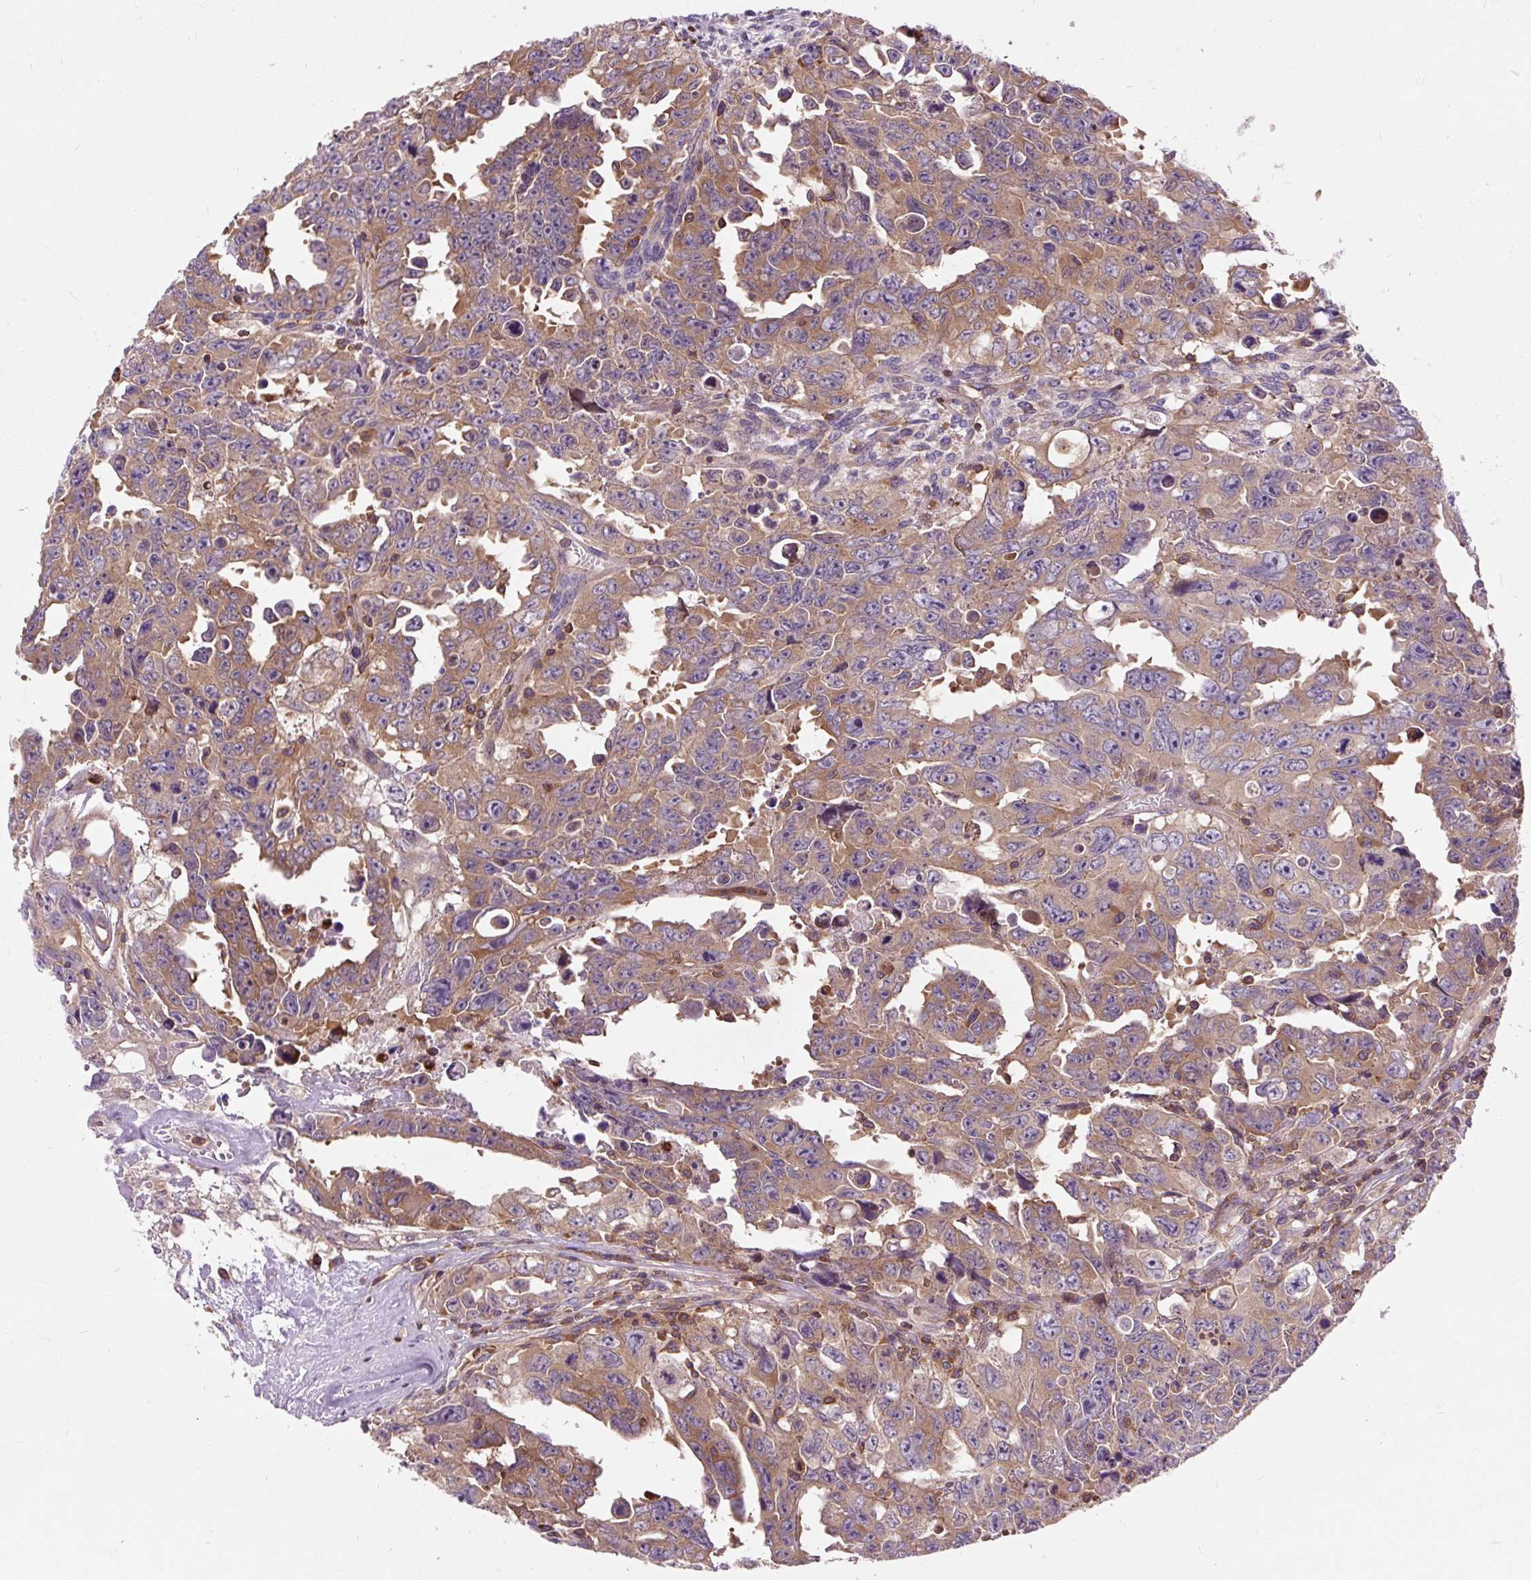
{"staining": {"intensity": "moderate", "quantity": ">75%", "location": "cytoplasmic/membranous"}, "tissue": "testis cancer", "cell_type": "Tumor cells", "image_type": "cancer", "snomed": [{"axis": "morphology", "description": "Carcinoma, Embryonal, NOS"}, {"axis": "topography", "description": "Testis"}], "caption": "Immunohistochemistry (IHC) of testis cancer demonstrates medium levels of moderate cytoplasmic/membranous expression in about >75% of tumor cells.", "gene": "CISD3", "patient": {"sex": "male", "age": 24}}